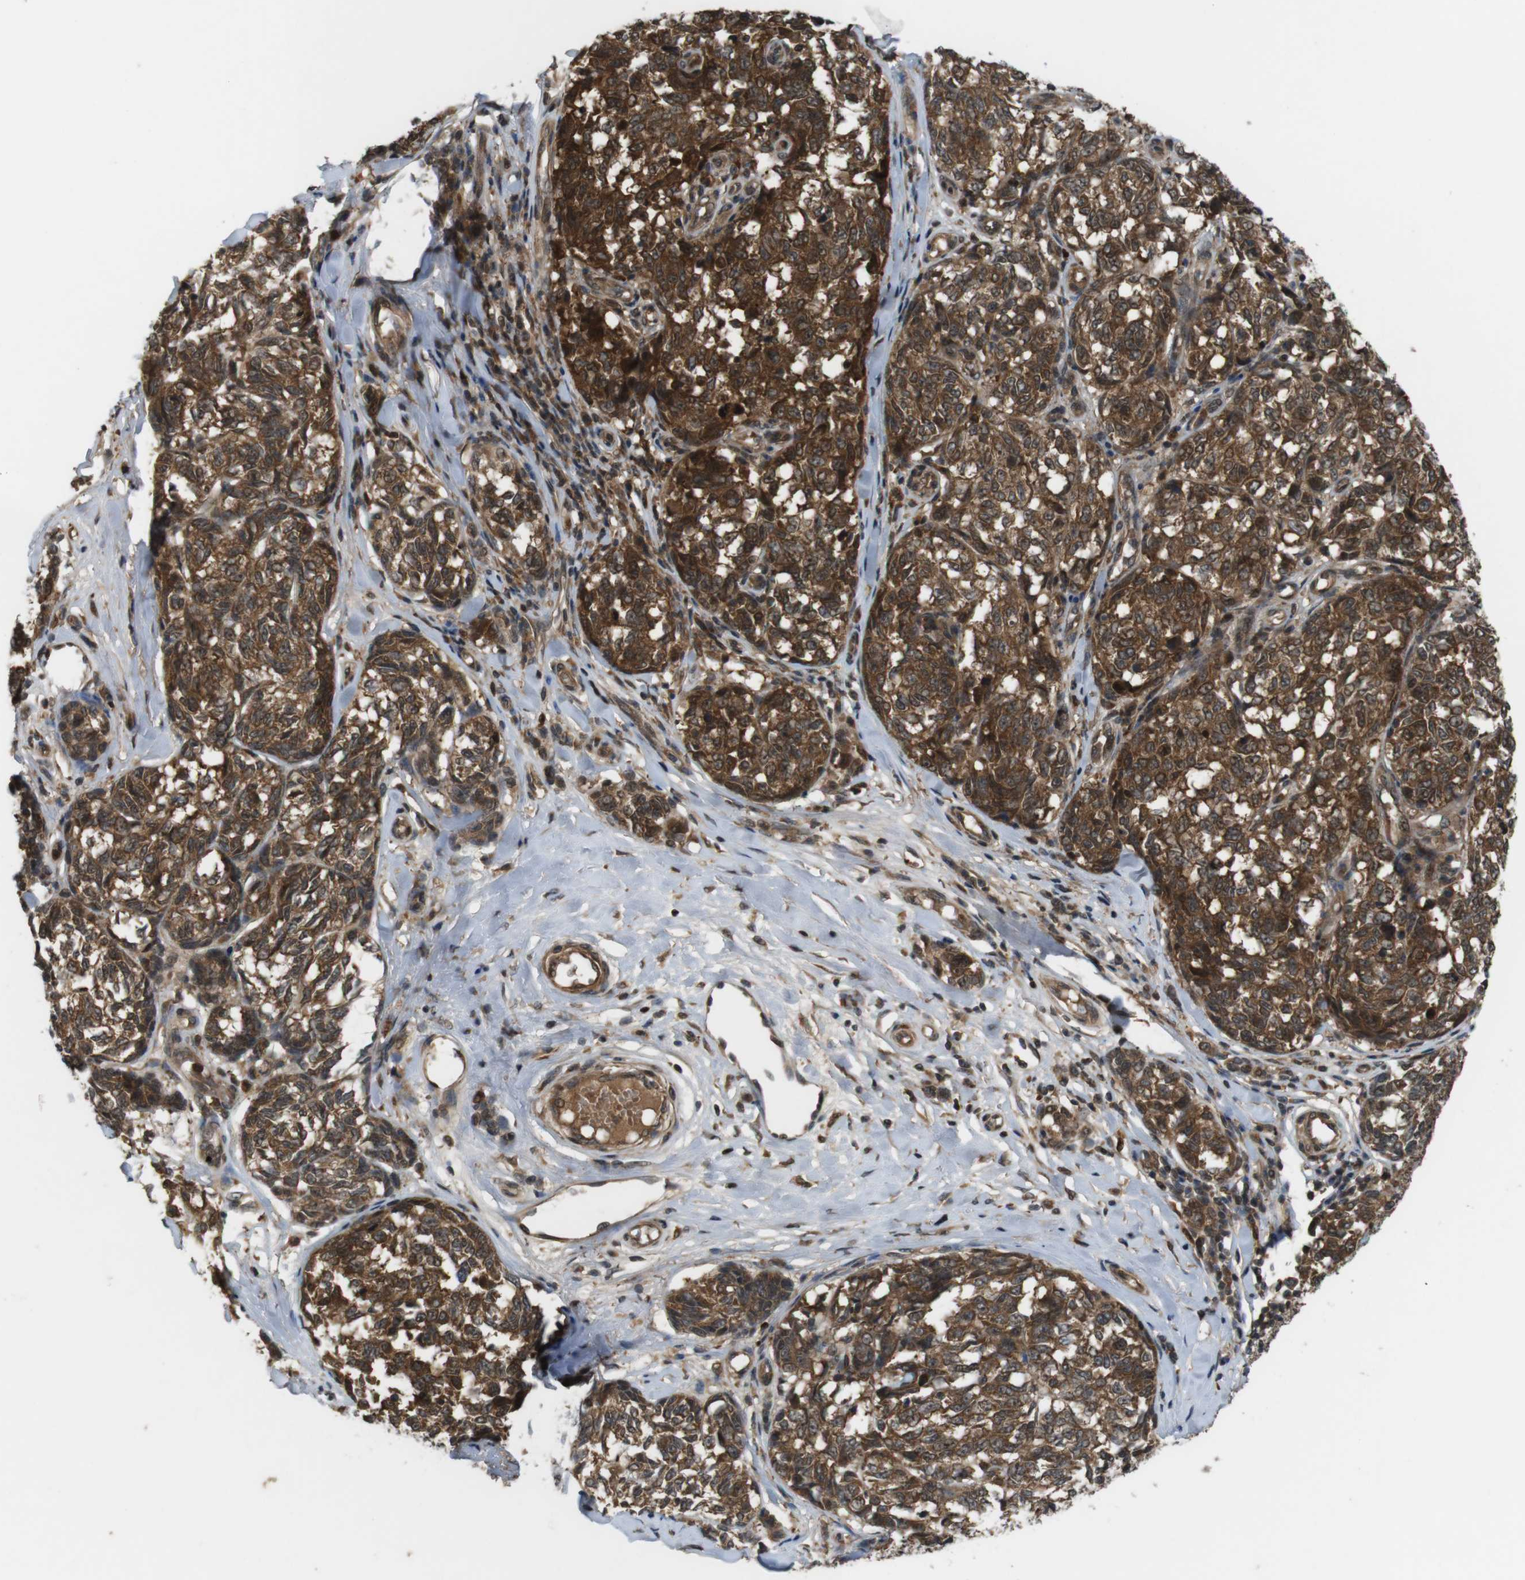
{"staining": {"intensity": "strong", "quantity": ">75%", "location": "cytoplasmic/membranous"}, "tissue": "melanoma", "cell_type": "Tumor cells", "image_type": "cancer", "snomed": [{"axis": "morphology", "description": "Malignant melanoma, NOS"}, {"axis": "topography", "description": "Skin"}], "caption": "Human malignant melanoma stained for a protein (brown) reveals strong cytoplasmic/membranous positive expression in about >75% of tumor cells.", "gene": "NFKBIE", "patient": {"sex": "female", "age": 64}}